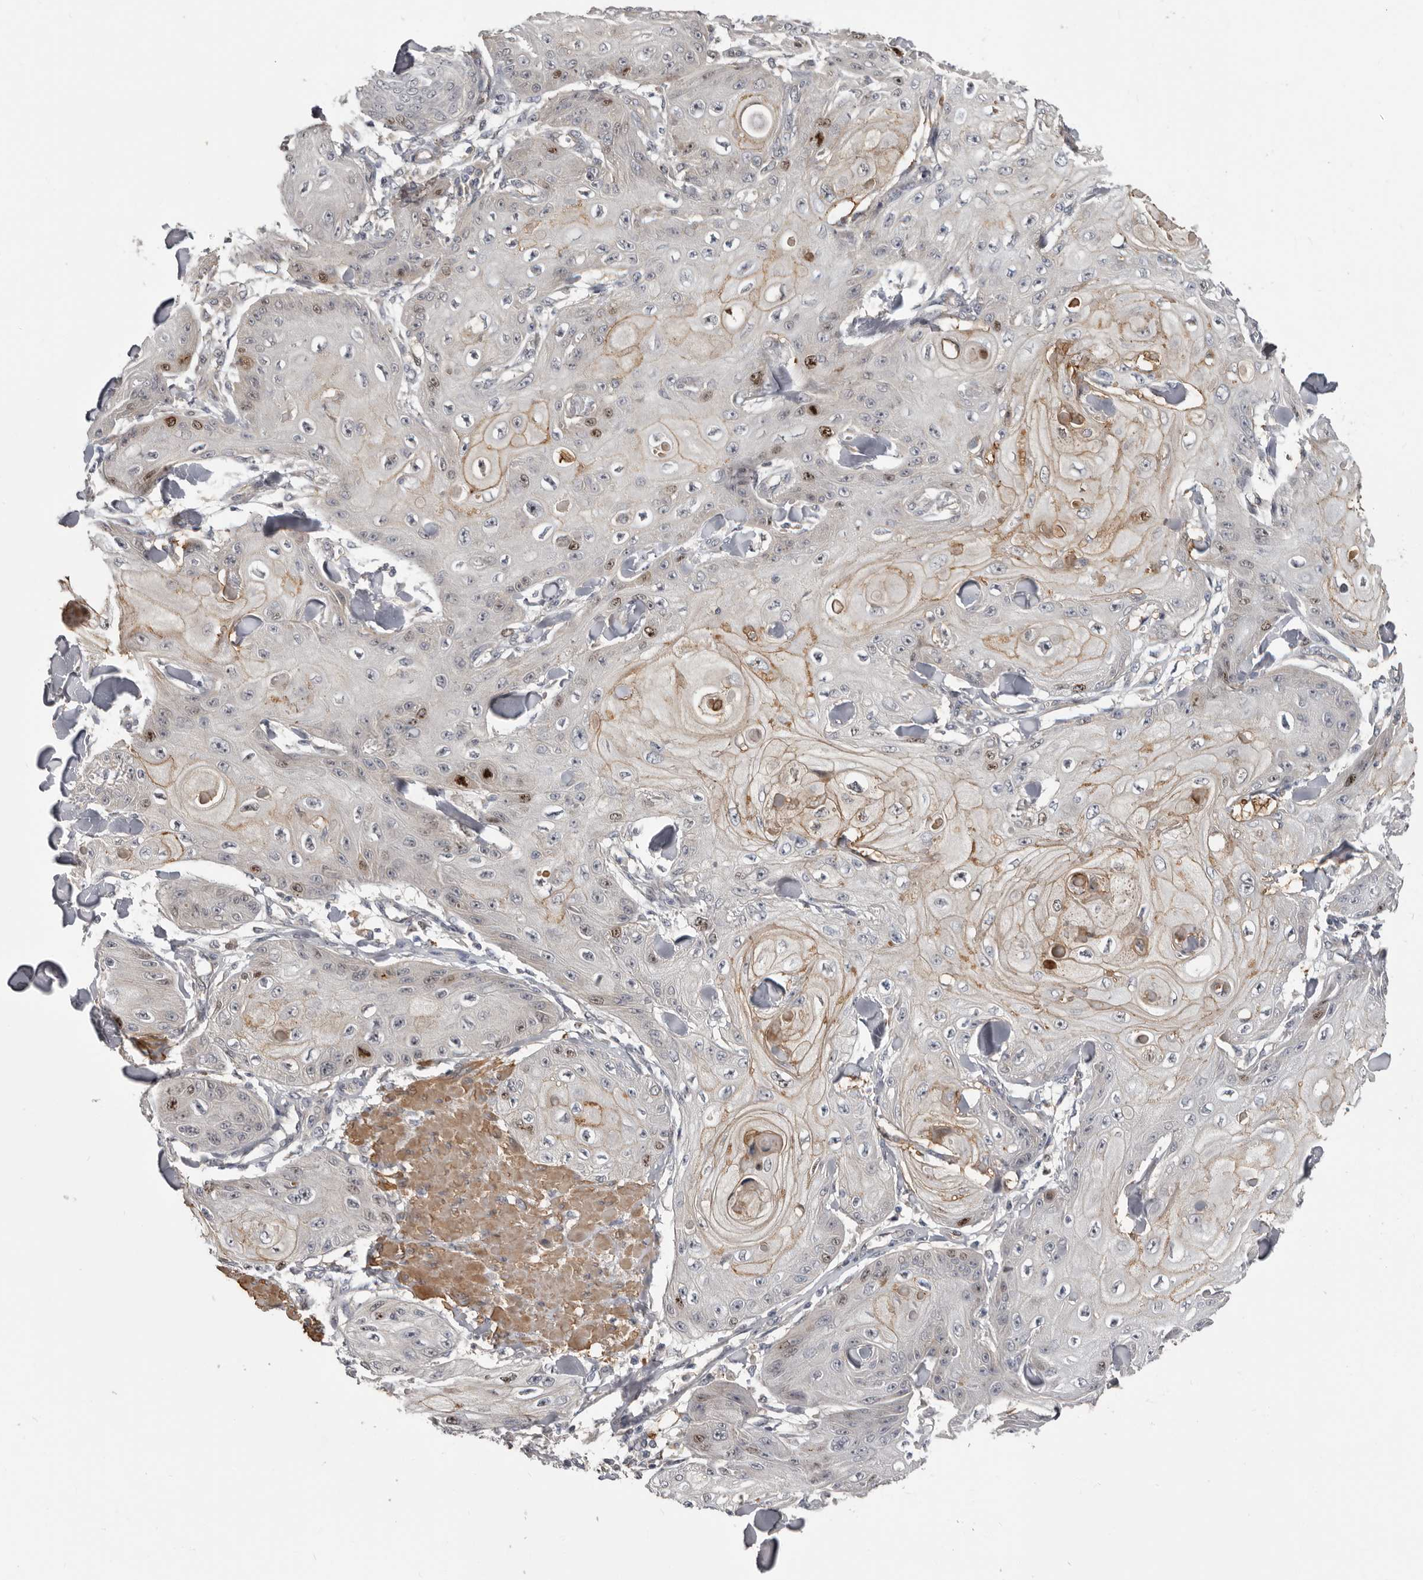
{"staining": {"intensity": "moderate", "quantity": "25%-75%", "location": "cytoplasmic/membranous,nuclear"}, "tissue": "skin cancer", "cell_type": "Tumor cells", "image_type": "cancer", "snomed": [{"axis": "morphology", "description": "Squamous cell carcinoma, NOS"}, {"axis": "topography", "description": "Skin"}], "caption": "This histopathology image exhibits skin cancer stained with immunohistochemistry to label a protein in brown. The cytoplasmic/membranous and nuclear of tumor cells show moderate positivity for the protein. Nuclei are counter-stained blue.", "gene": "CDCA8", "patient": {"sex": "male", "age": 74}}